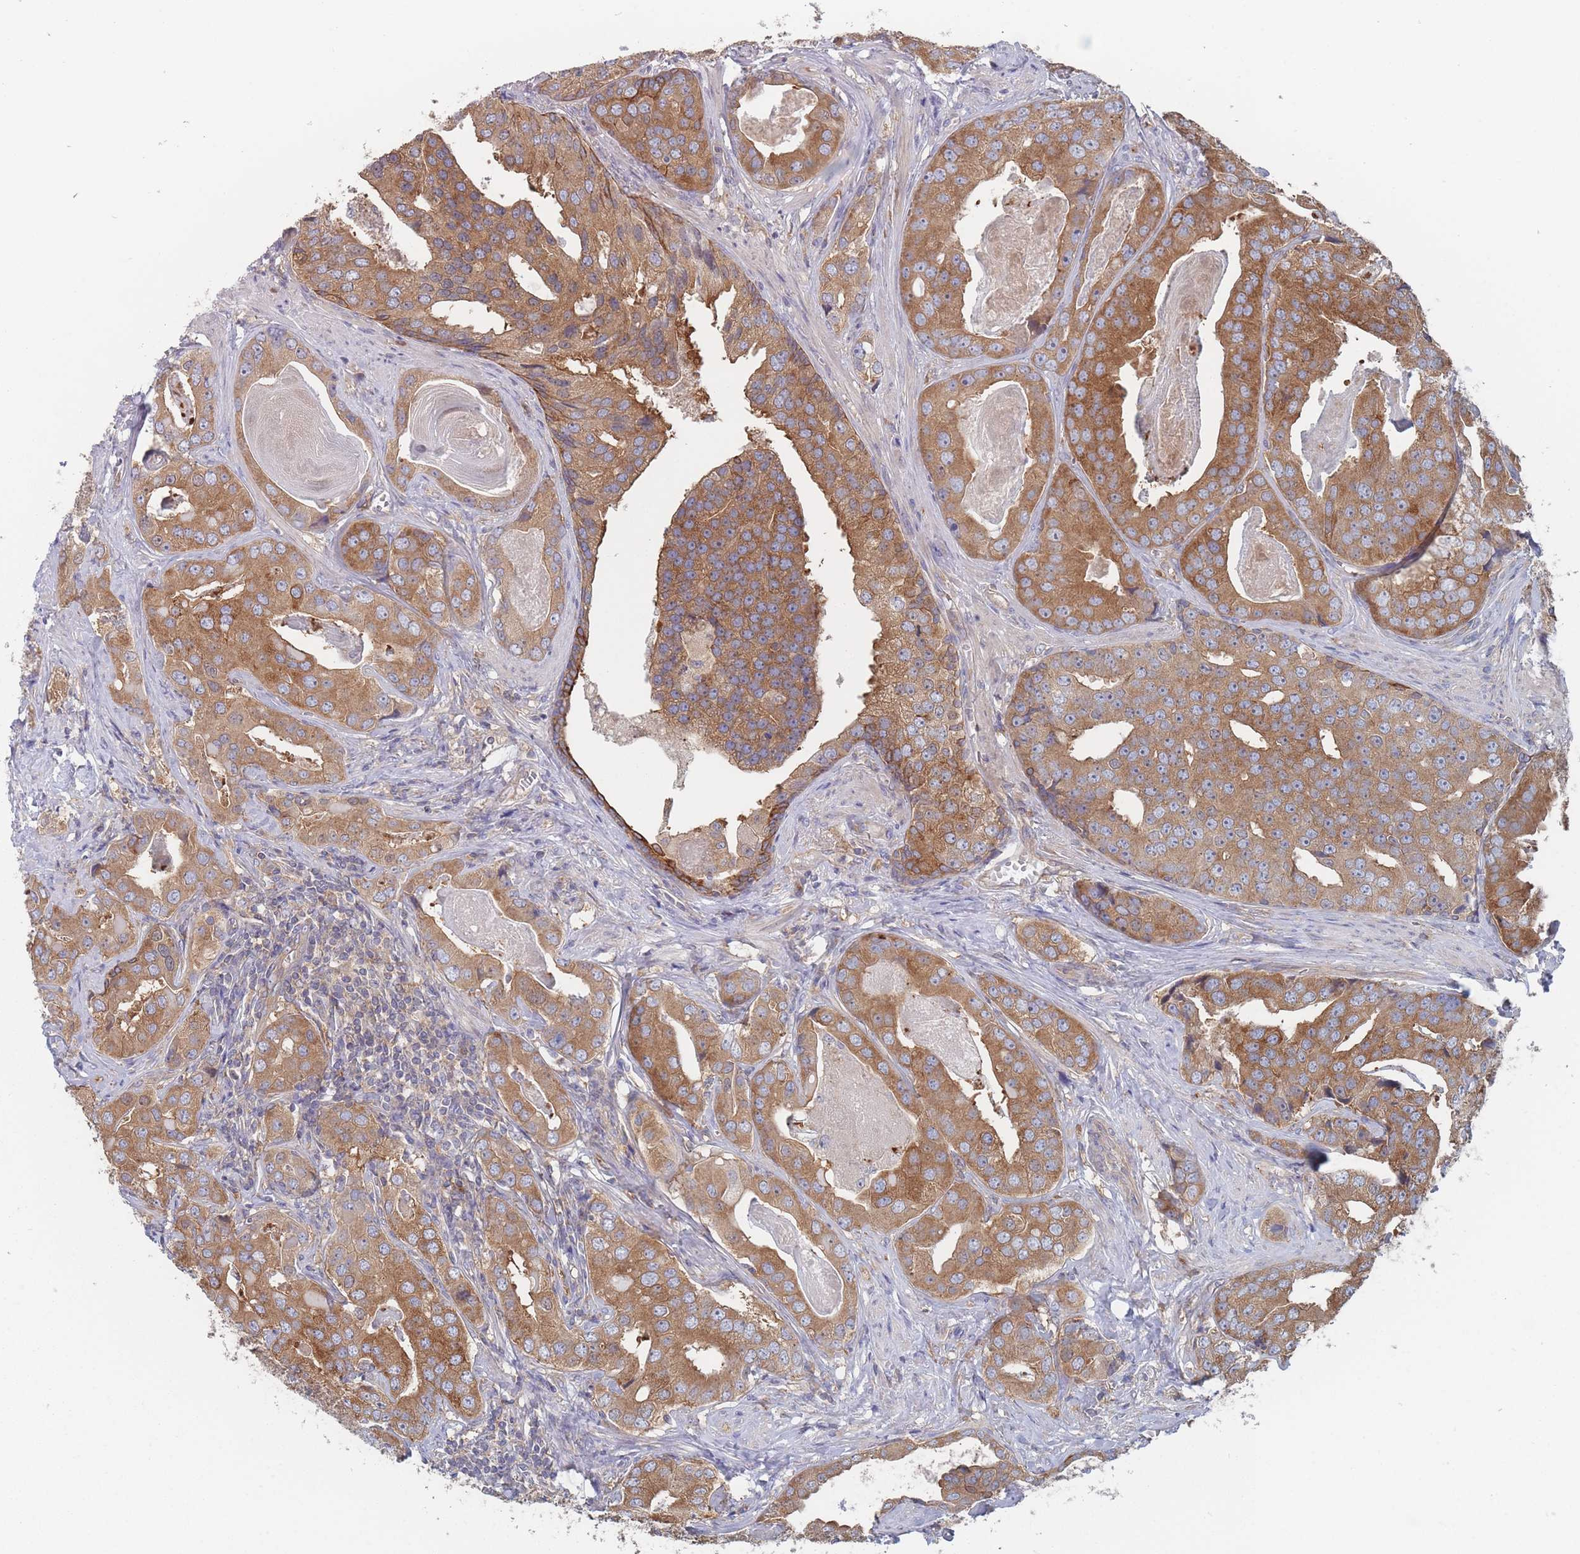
{"staining": {"intensity": "moderate", "quantity": ">75%", "location": "cytoplasmic/membranous"}, "tissue": "prostate cancer", "cell_type": "Tumor cells", "image_type": "cancer", "snomed": [{"axis": "morphology", "description": "Adenocarcinoma, High grade"}, {"axis": "topography", "description": "Prostate"}], "caption": "Immunohistochemistry (IHC) (DAB) staining of prostate cancer reveals moderate cytoplasmic/membranous protein expression in approximately >75% of tumor cells.", "gene": "EFCC1", "patient": {"sex": "male", "age": 71}}